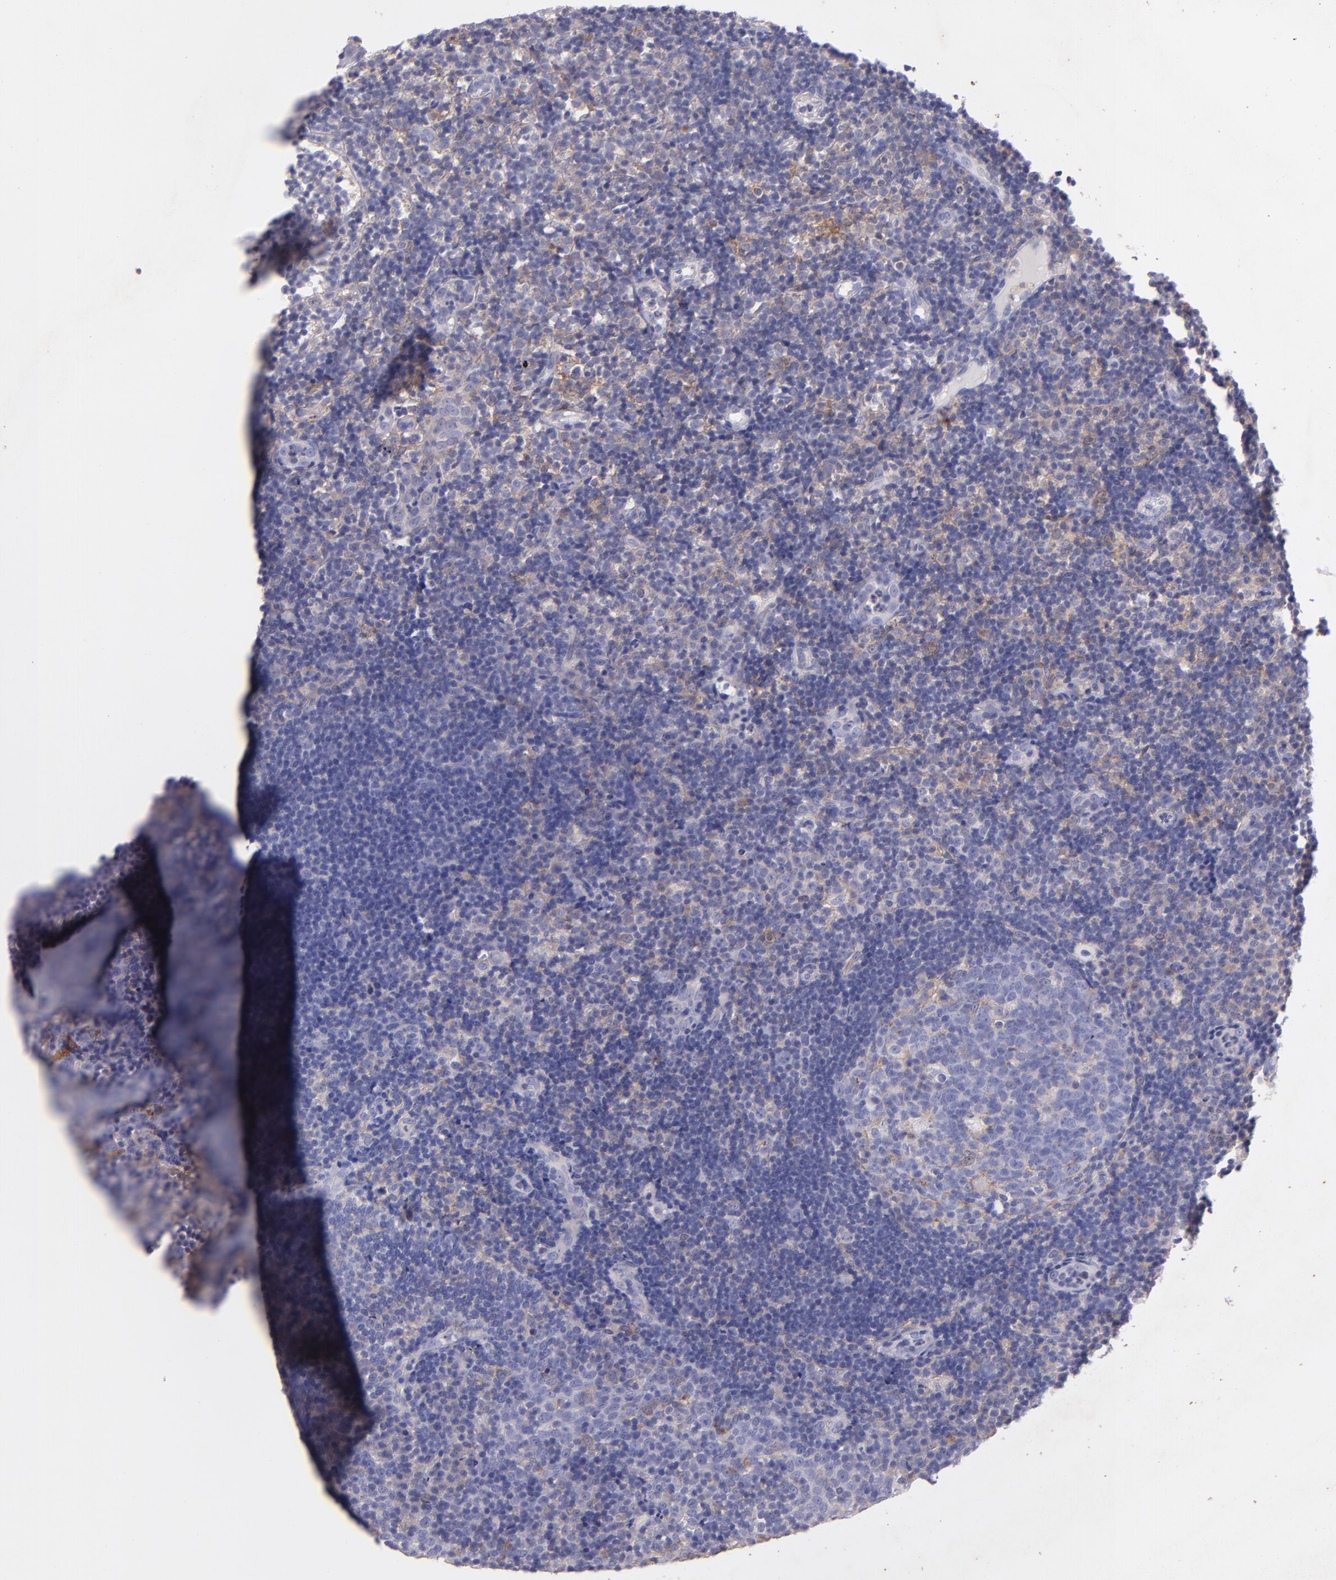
{"staining": {"intensity": "weak", "quantity": "<25%", "location": "cytoplasmic/membranous"}, "tissue": "tonsil", "cell_type": "Germinal center cells", "image_type": "normal", "snomed": [{"axis": "morphology", "description": "Normal tissue, NOS"}, {"axis": "topography", "description": "Tonsil"}], "caption": "High magnification brightfield microscopy of benign tonsil stained with DAB (brown) and counterstained with hematoxylin (blue): germinal center cells show no significant staining.", "gene": "RET", "patient": {"sex": "female", "age": 40}}